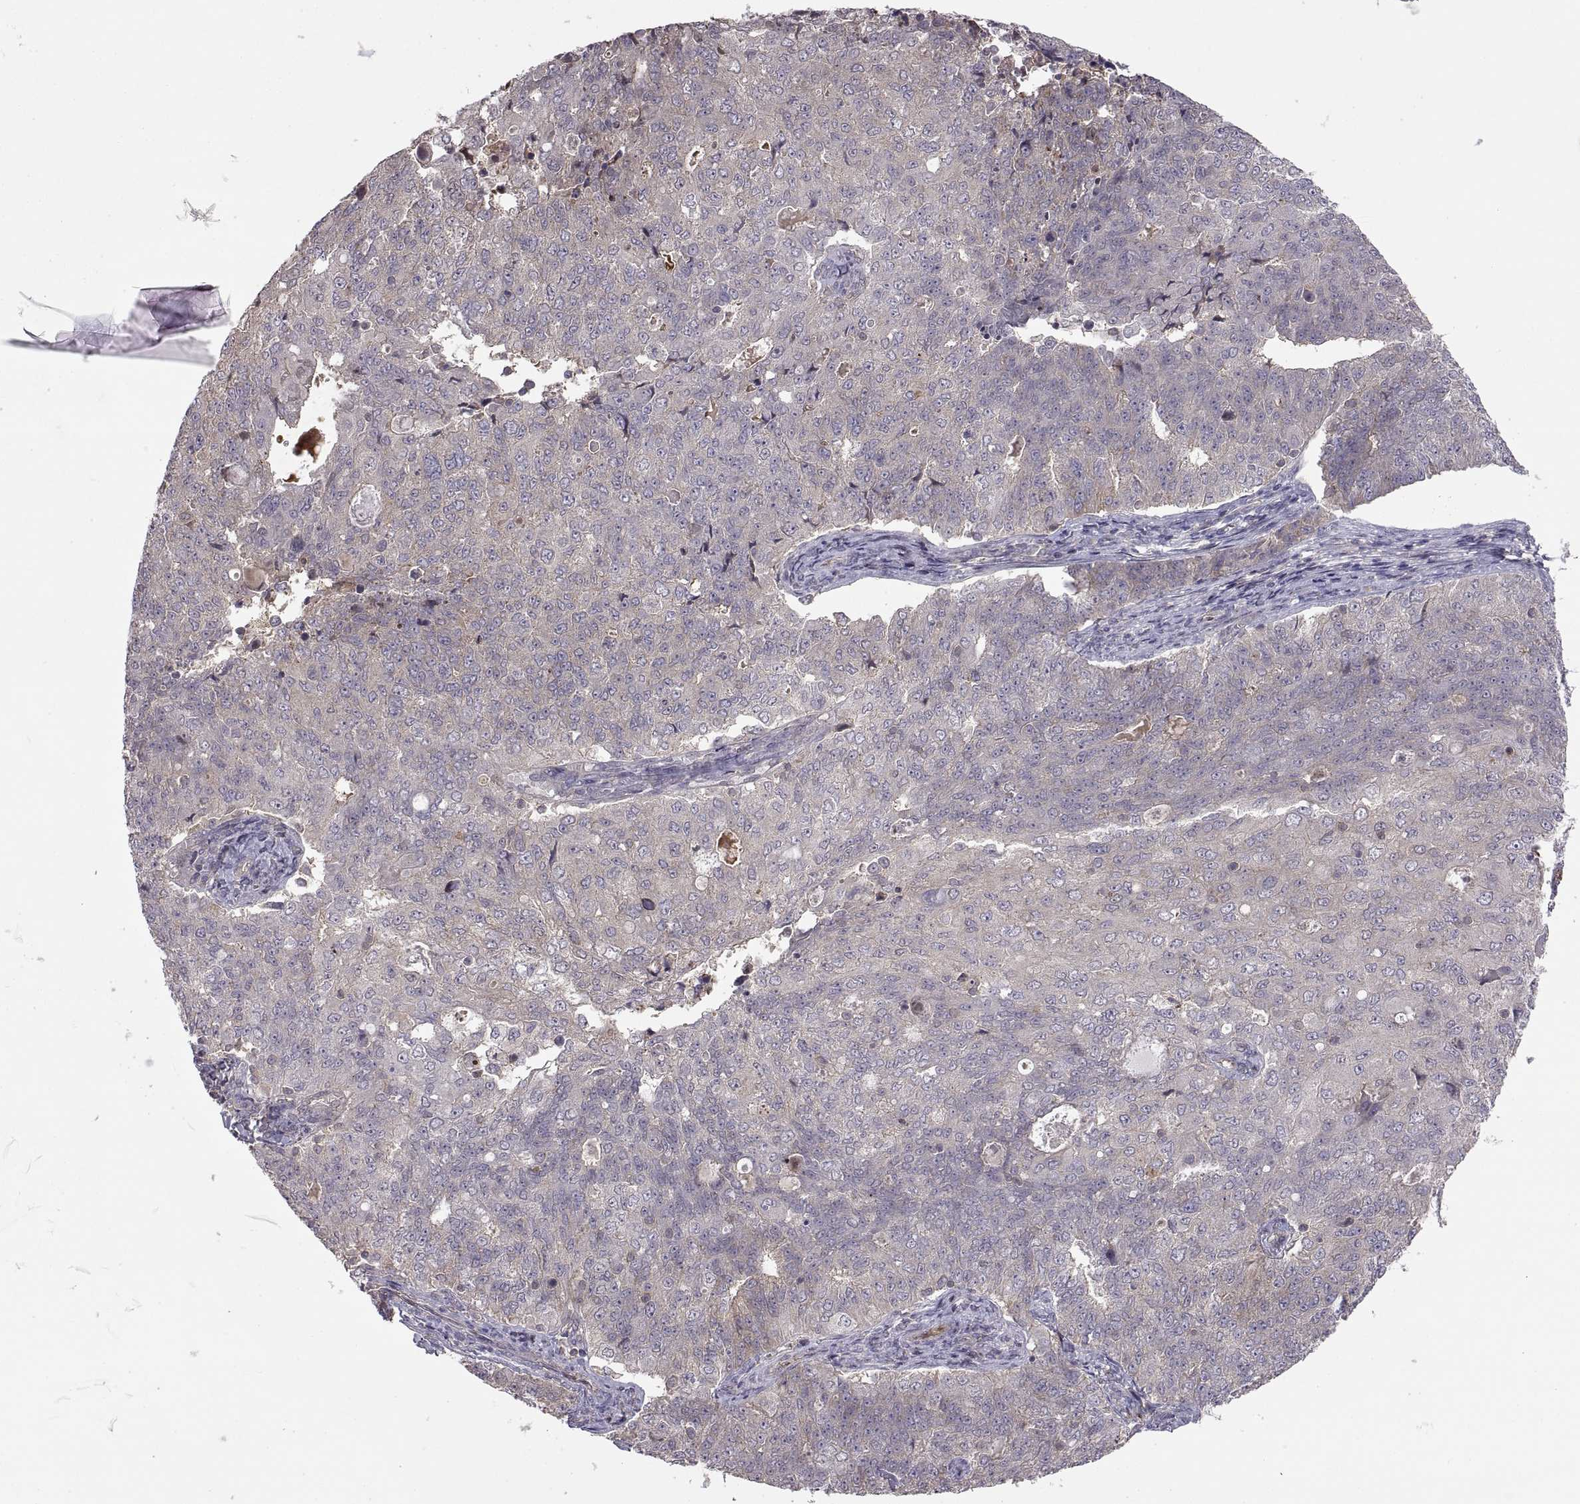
{"staining": {"intensity": "negative", "quantity": "none", "location": "none"}, "tissue": "endometrial cancer", "cell_type": "Tumor cells", "image_type": "cancer", "snomed": [{"axis": "morphology", "description": "Adenocarcinoma, NOS"}, {"axis": "topography", "description": "Endometrium"}], "caption": "Protein analysis of endometrial adenocarcinoma reveals no significant expression in tumor cells.", "gene": "NMNAT2", "patient": {"sex": "female", "age": 43}}